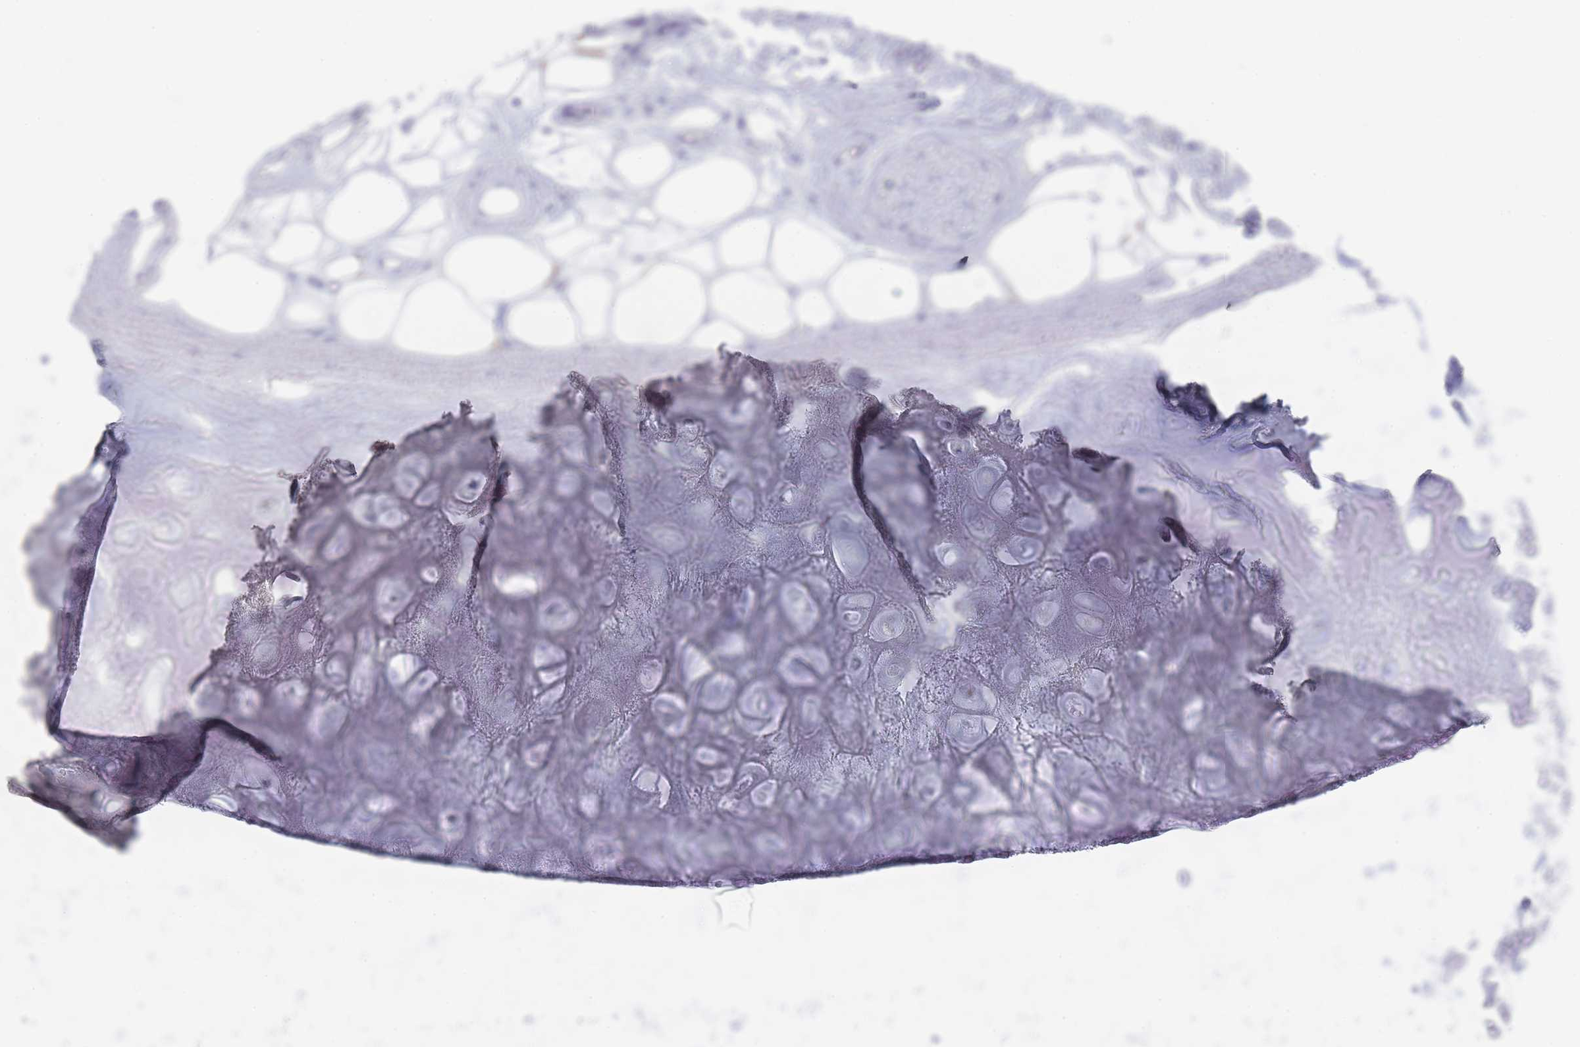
{"staining": {"intensity": "negative", "quantity": "none", "location": "none"}, "tissue": "adipose tissue", "cell_type": "Adipocytes", "image_type": "normal", "snomed": [{"axis": "morphology", "description": "Normal tissue, NOS"}, {"axis": "topography", "description": "Cartilage tissue"}], "caption": "Immunohistochemistry (IHC) photomicrograph of benign adipose tissue: adipose tissue stained with DAB (3,3'-diaminobenzidine) shows no significant protein expression in adipocytes.", "gene": "IMPG1", "patient": {"sex": "male", "age": 81}}